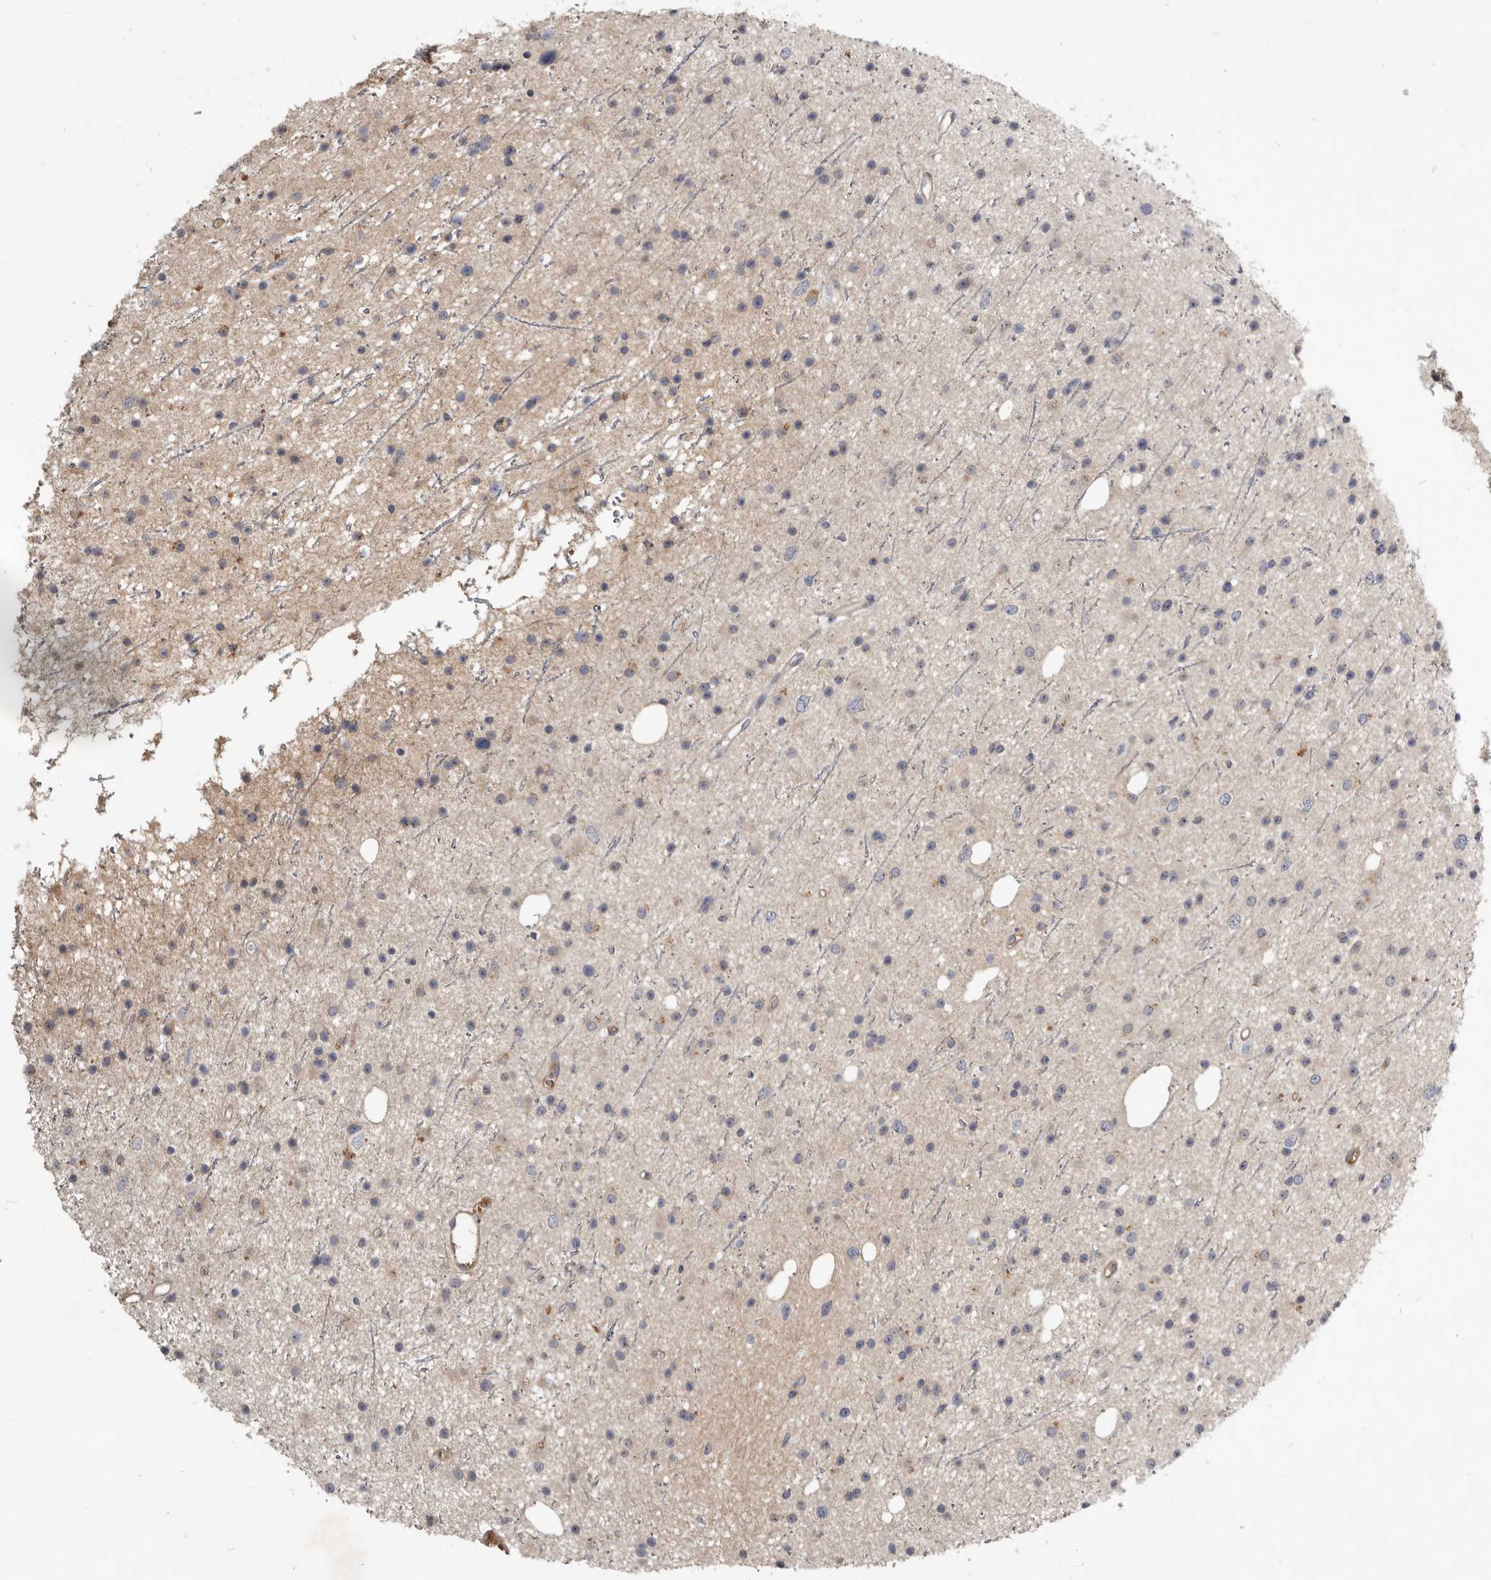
{"staining": {"intensity": "negative", "quantity": "none", "location": "none"}, "tissue": "glioma", "cell_type": "Tumor cells", "image_type": "cancer", "snomed": [{"axis": "morphology", "description": "Glioma, malignant, Low grade"}, {"axis": "topography", "description": "Cerebral cortex"}], "caption": "This is an immunohistochemistry (IHC) image of human glioma. There is no positivity in tumor cells.", "gene": "TTC39A", "patient": {"sex": "female", "age": 39}}